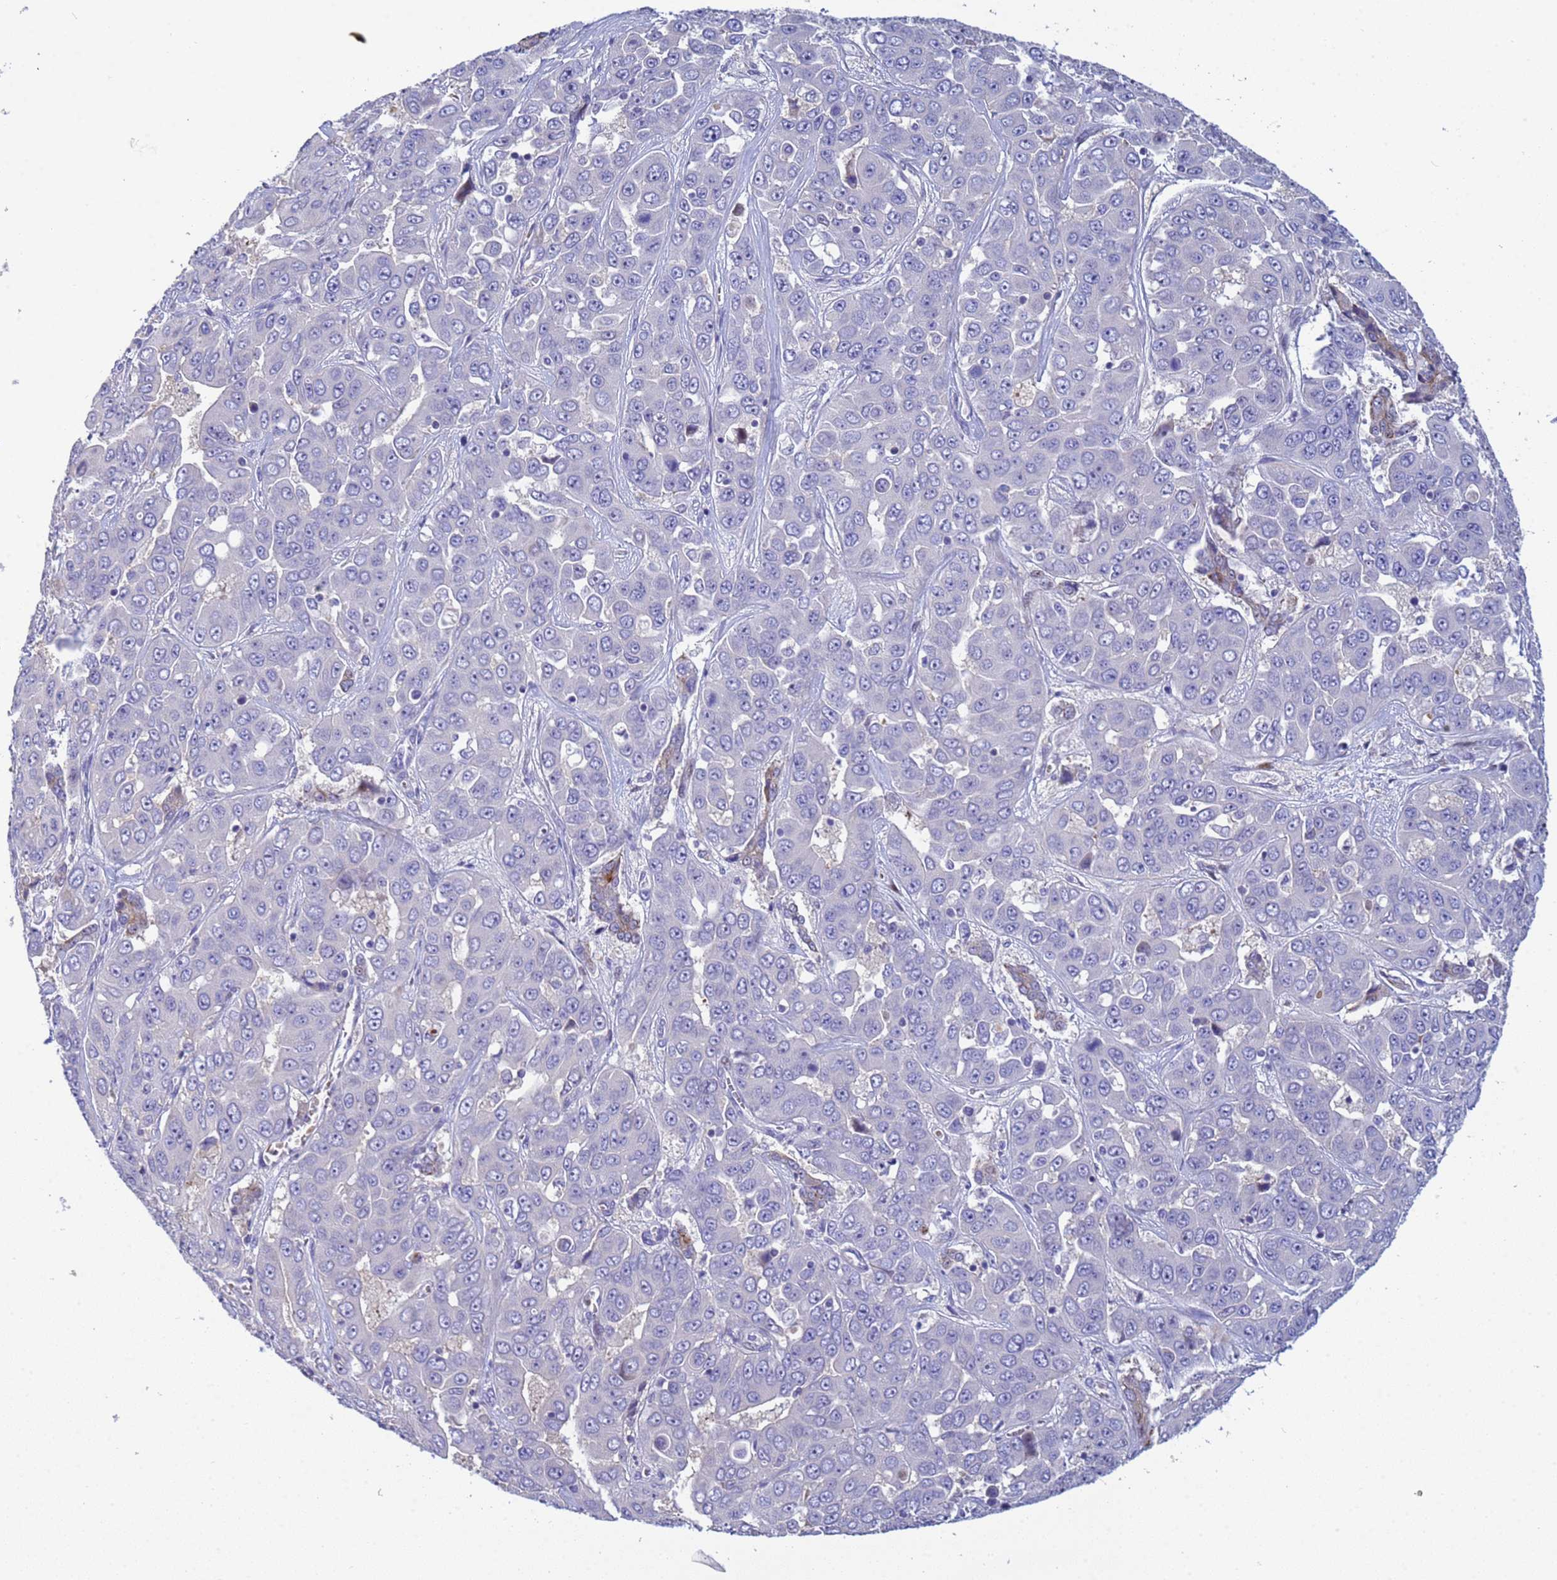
{"staining": {"intensity": "negative", "quantity": "none", "location": "none"}, "tissue": "liver cancer", "cell_type": "Tumor cells", "image_type": "cancer", "snomed": [{"axis": "morphology", "description": "Cholangiocarcinoma"}, {"axis": "topography", "description": "Liver"}], "caption": "A high-resolution micrograph shows IHC staining of liver cholangiocarcinoma, which reveals no significant staining in tumor cells.", "gene": "PPP6R1", "patient": {"sex": "female", "age": 52}}